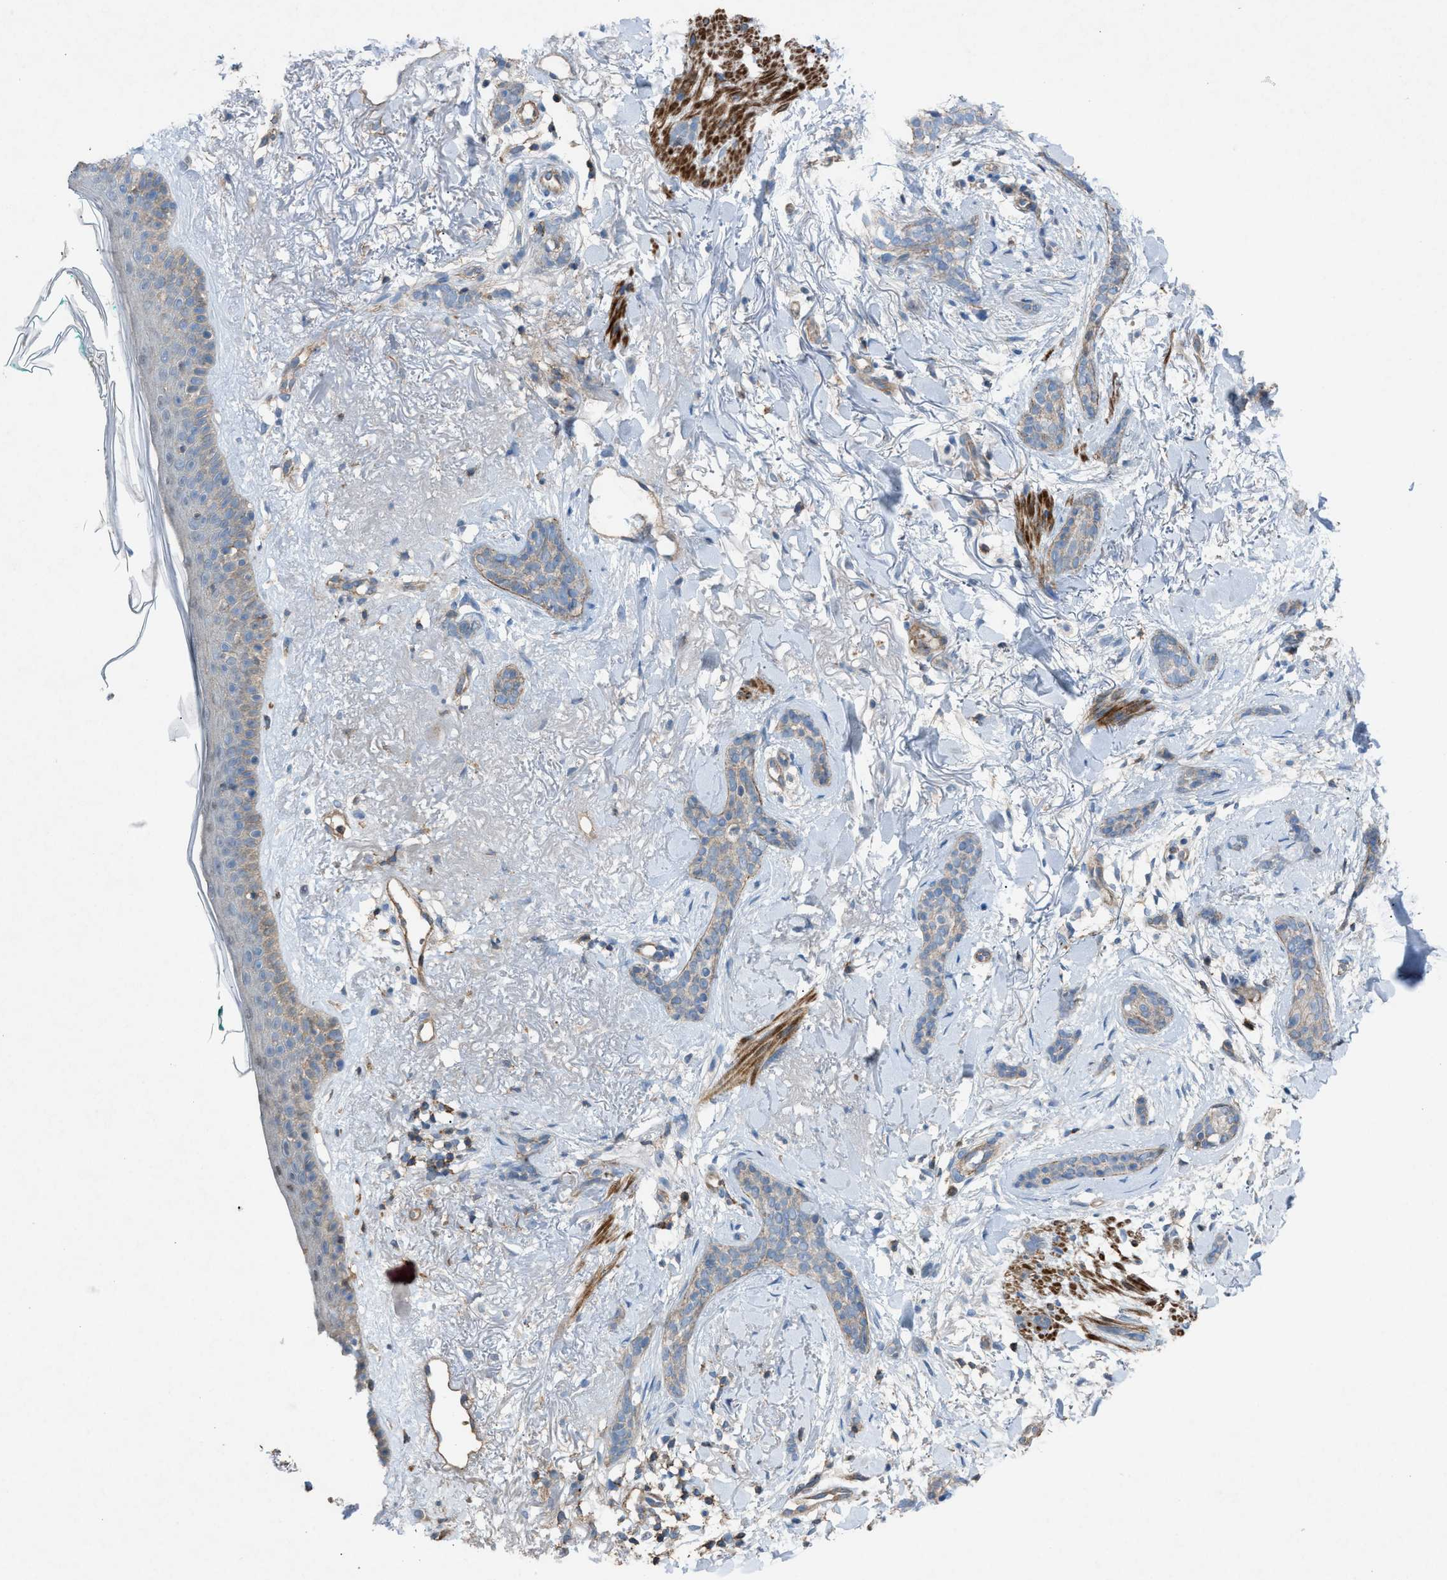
{"staining": {"intensity": "weak", "quantity": "25%-75%", "location": "cytoplasmic/membranous"}, "tissue": "skin cancer", "cell_type": "Tumor cells", "image_type": "cancer", "snomed": [{"axis": "morphology", "description": "Basal cell carcinoma"}, {"axis": "morphology", "description": "Adnexal tumor, benign"}, {"axis": "topography", "description": "Skin"}], "caption": "Skin cancer was stained to show a protein in brown. There is low levels of weak cytoplasmic/membranous staining in about 25%-75% of tumor cells.", "gene": "NCK2", "patient": {"sex": "female", "age": 42}}